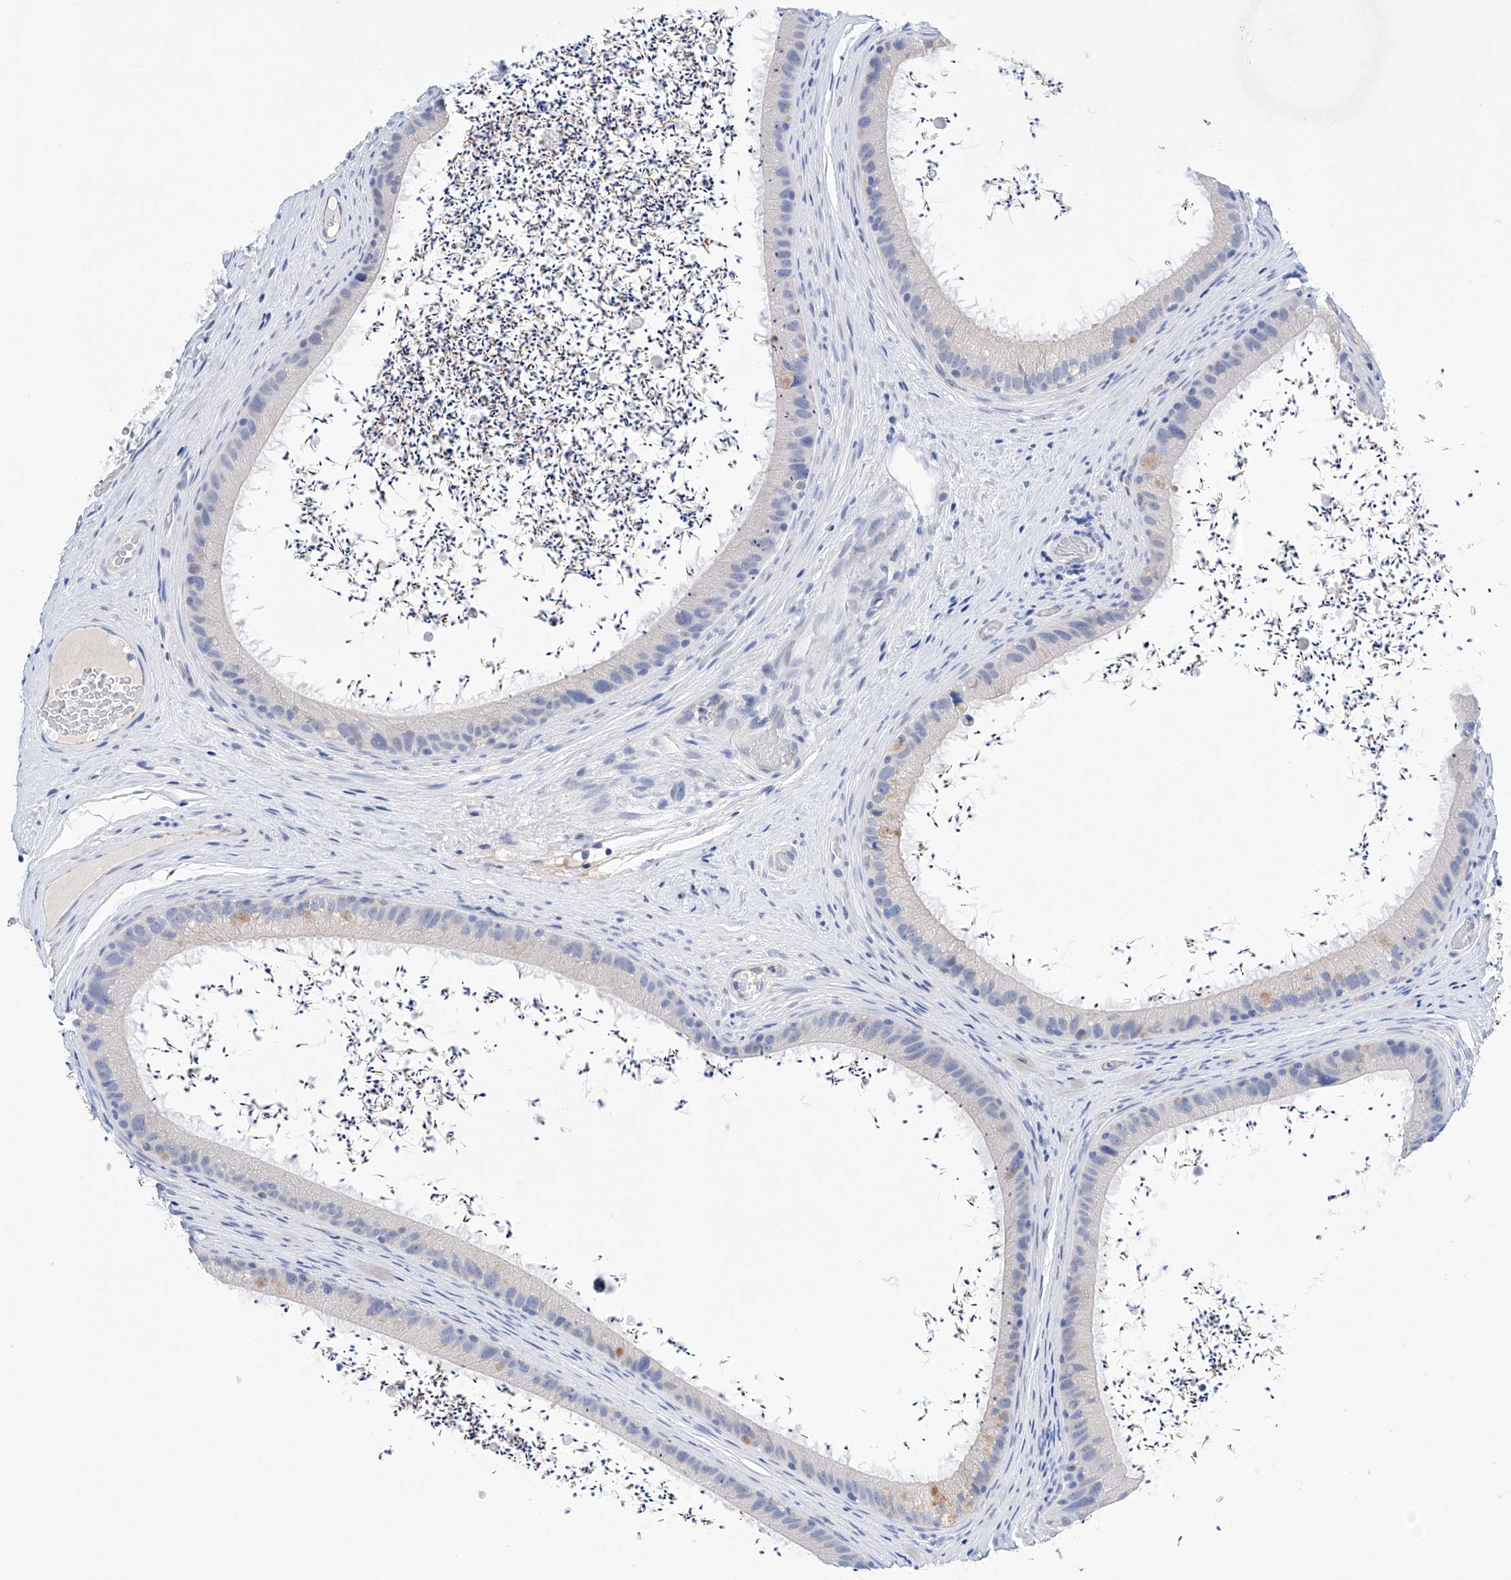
{"staining": {"intensity": "negative", "quantity": "none", "location": "none"}, "tissue": "epididymis", "cell_type": "Glandular cells", "image_type": "normal", "snomed": [{"axis": "morphology", "description": "Normal tissue, NOS"}, {"axis": "topography", "description": "Epididymis, spermatic cord, NOS"}], "caption": "Histopathology image shows no significant protein positivity in glandular cells of unremarkable epididymis.", "gene": "ETV7", "patient": {"sex": "male", "age": 50}}